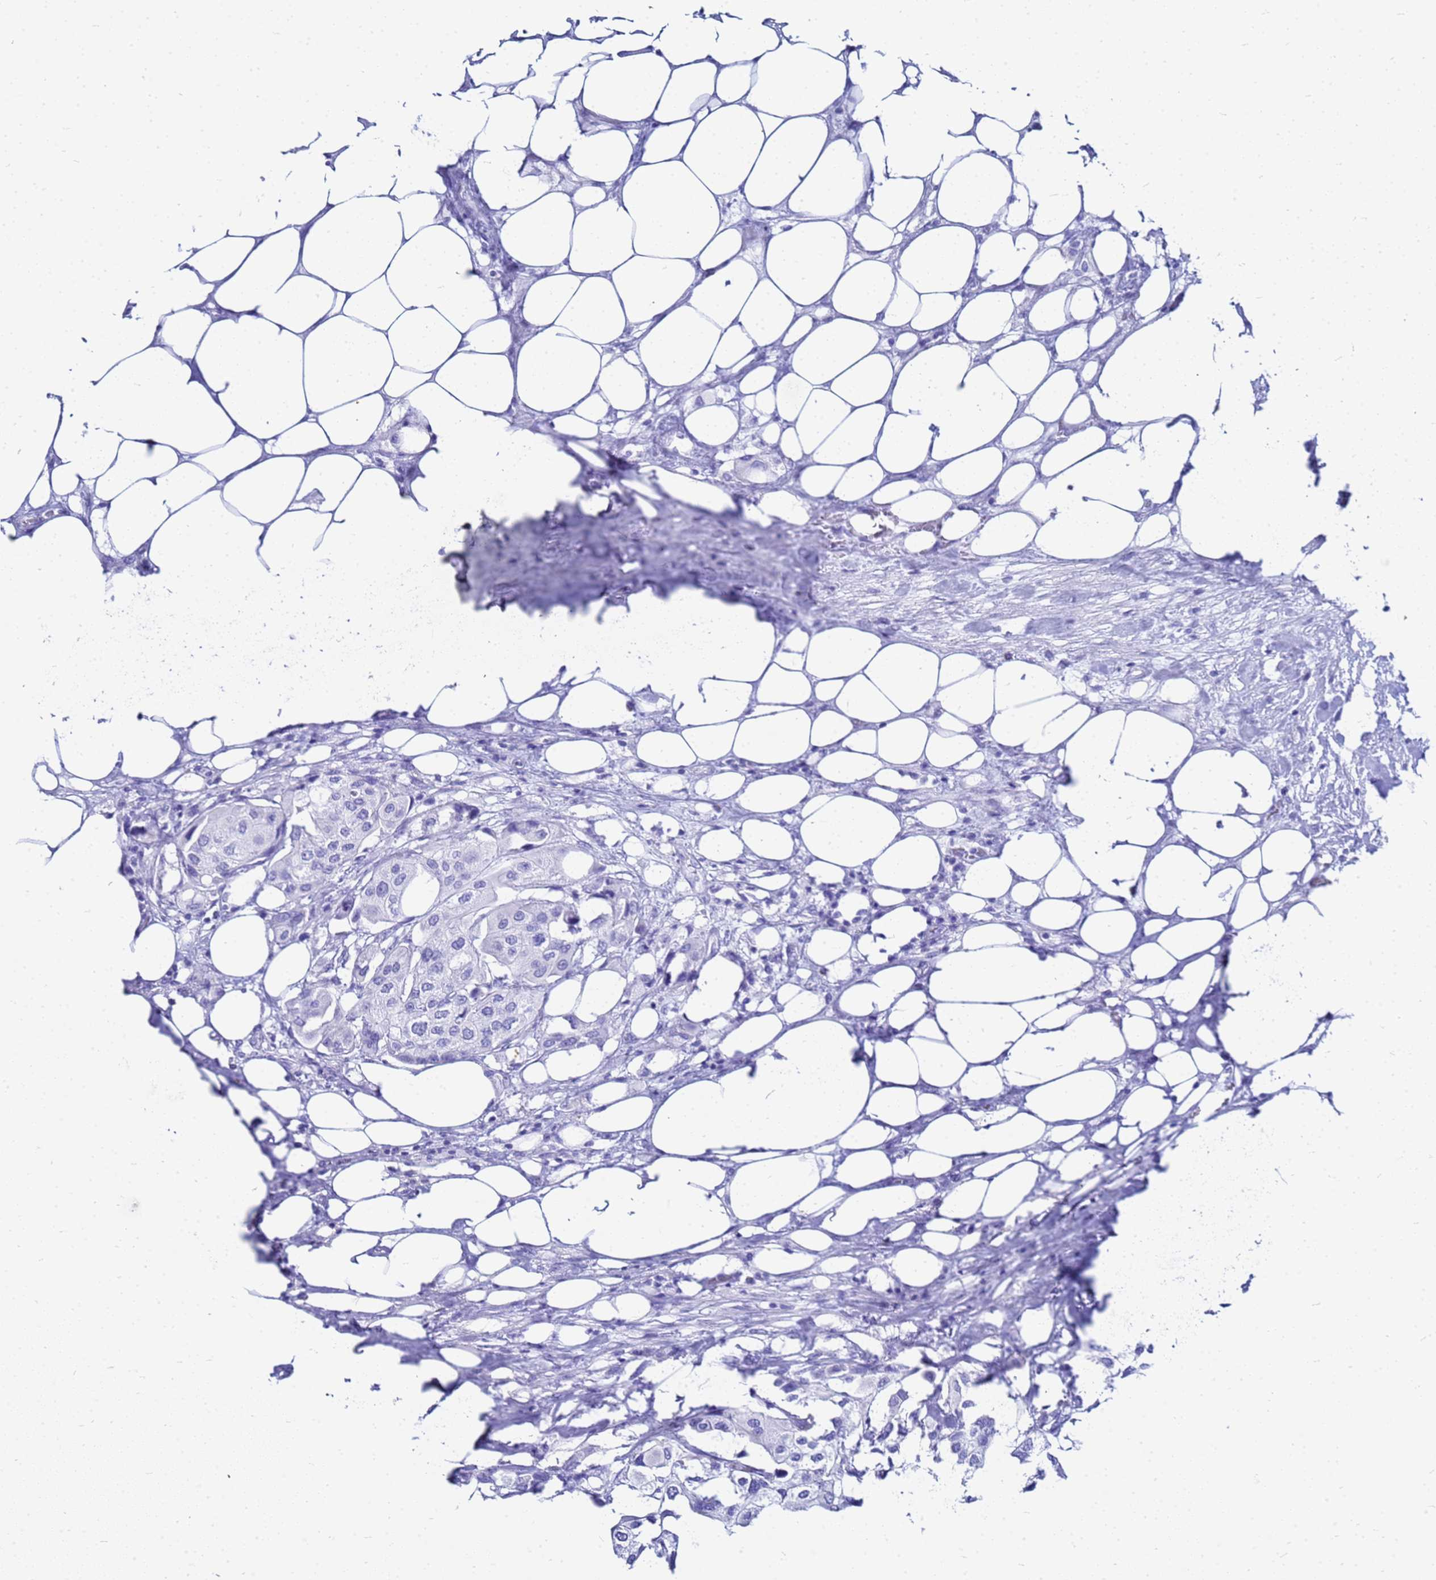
{"staining": {"intensity": "negative", "quantity": "none", "location": "none"}, "tissue": "urothelial cancer", "cell_type": "Tumor cells", "image_type": "cancer", "snomed": [{"axis": "morphology", "description": "Urothelial carcinoma, High grade"}, {"axis": "topography", "description": "Urinary bladder"}], "caption": "High power microscopy photomicrograph of an immunohistochemistry (IHC) histopathology image of urothelial carcinoma (high-grade), revealing no significant staining in tumor cells.", "gene": "CKB", "patient": {"sex": "male", "age": 64}}